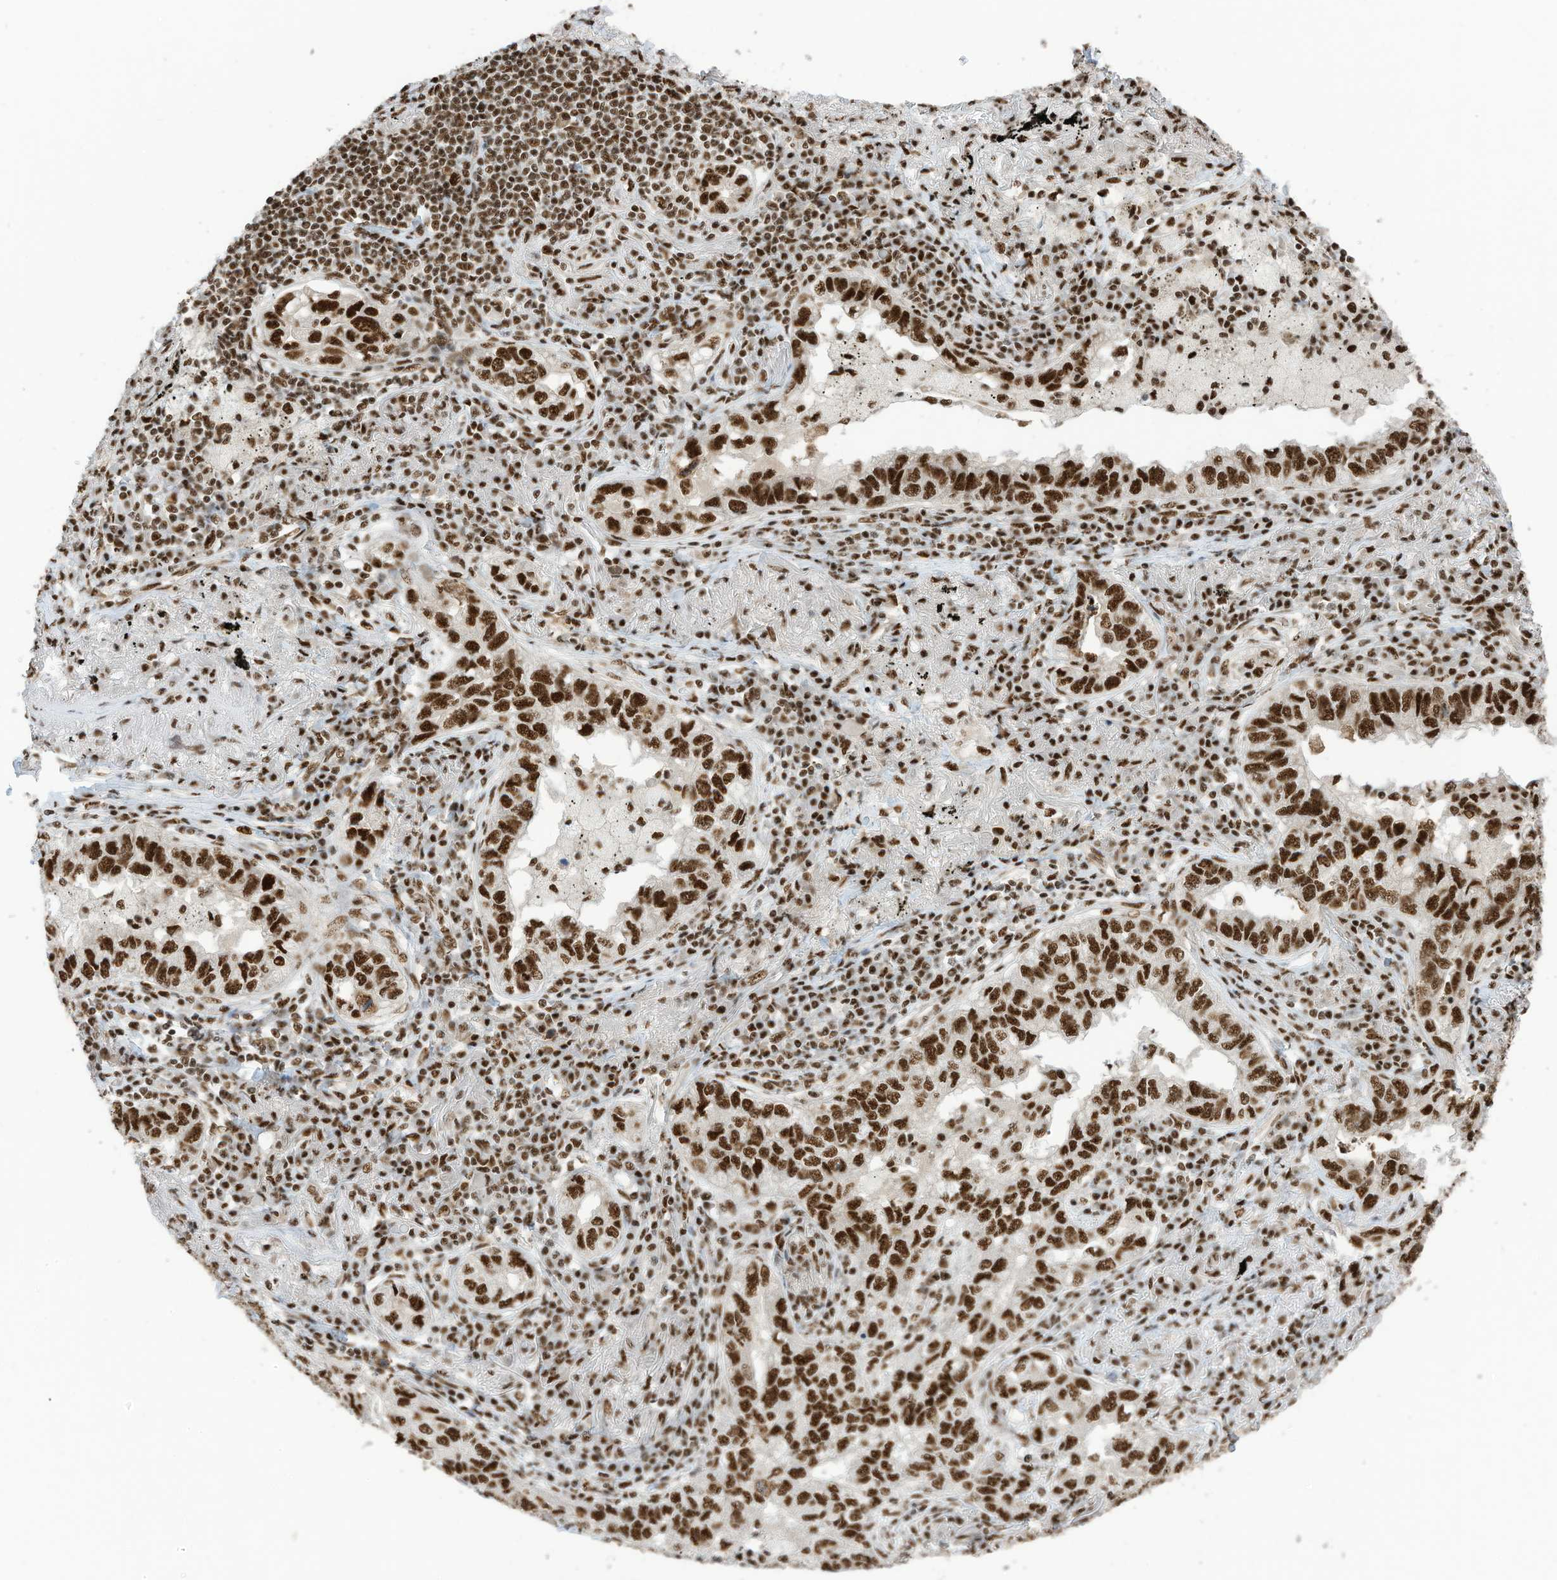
{"staining": {"intensity": "strong", "quantity": ">75%", "location": "nuclear"}, "tissue": "lung cancer", "cell_type": "Tumor cells", "image_type": "cancer", "snomed": [{"axis": "morphology", "description": "Adenocarcinoma, NOS"}, {"axis": "topography", "description": "Lung"}], "caption": "High-magnification brightfield microscopy of lung cancer stained with DAB (brown) and counterstained with hematoxylin (blue). tumor cells exhibit strong nuclear expression is identified in approximately>75% of cells. Nuclei are stained in blue.", "gene": "SF3A3", "patient": {"sex": "male", "age": 65}}